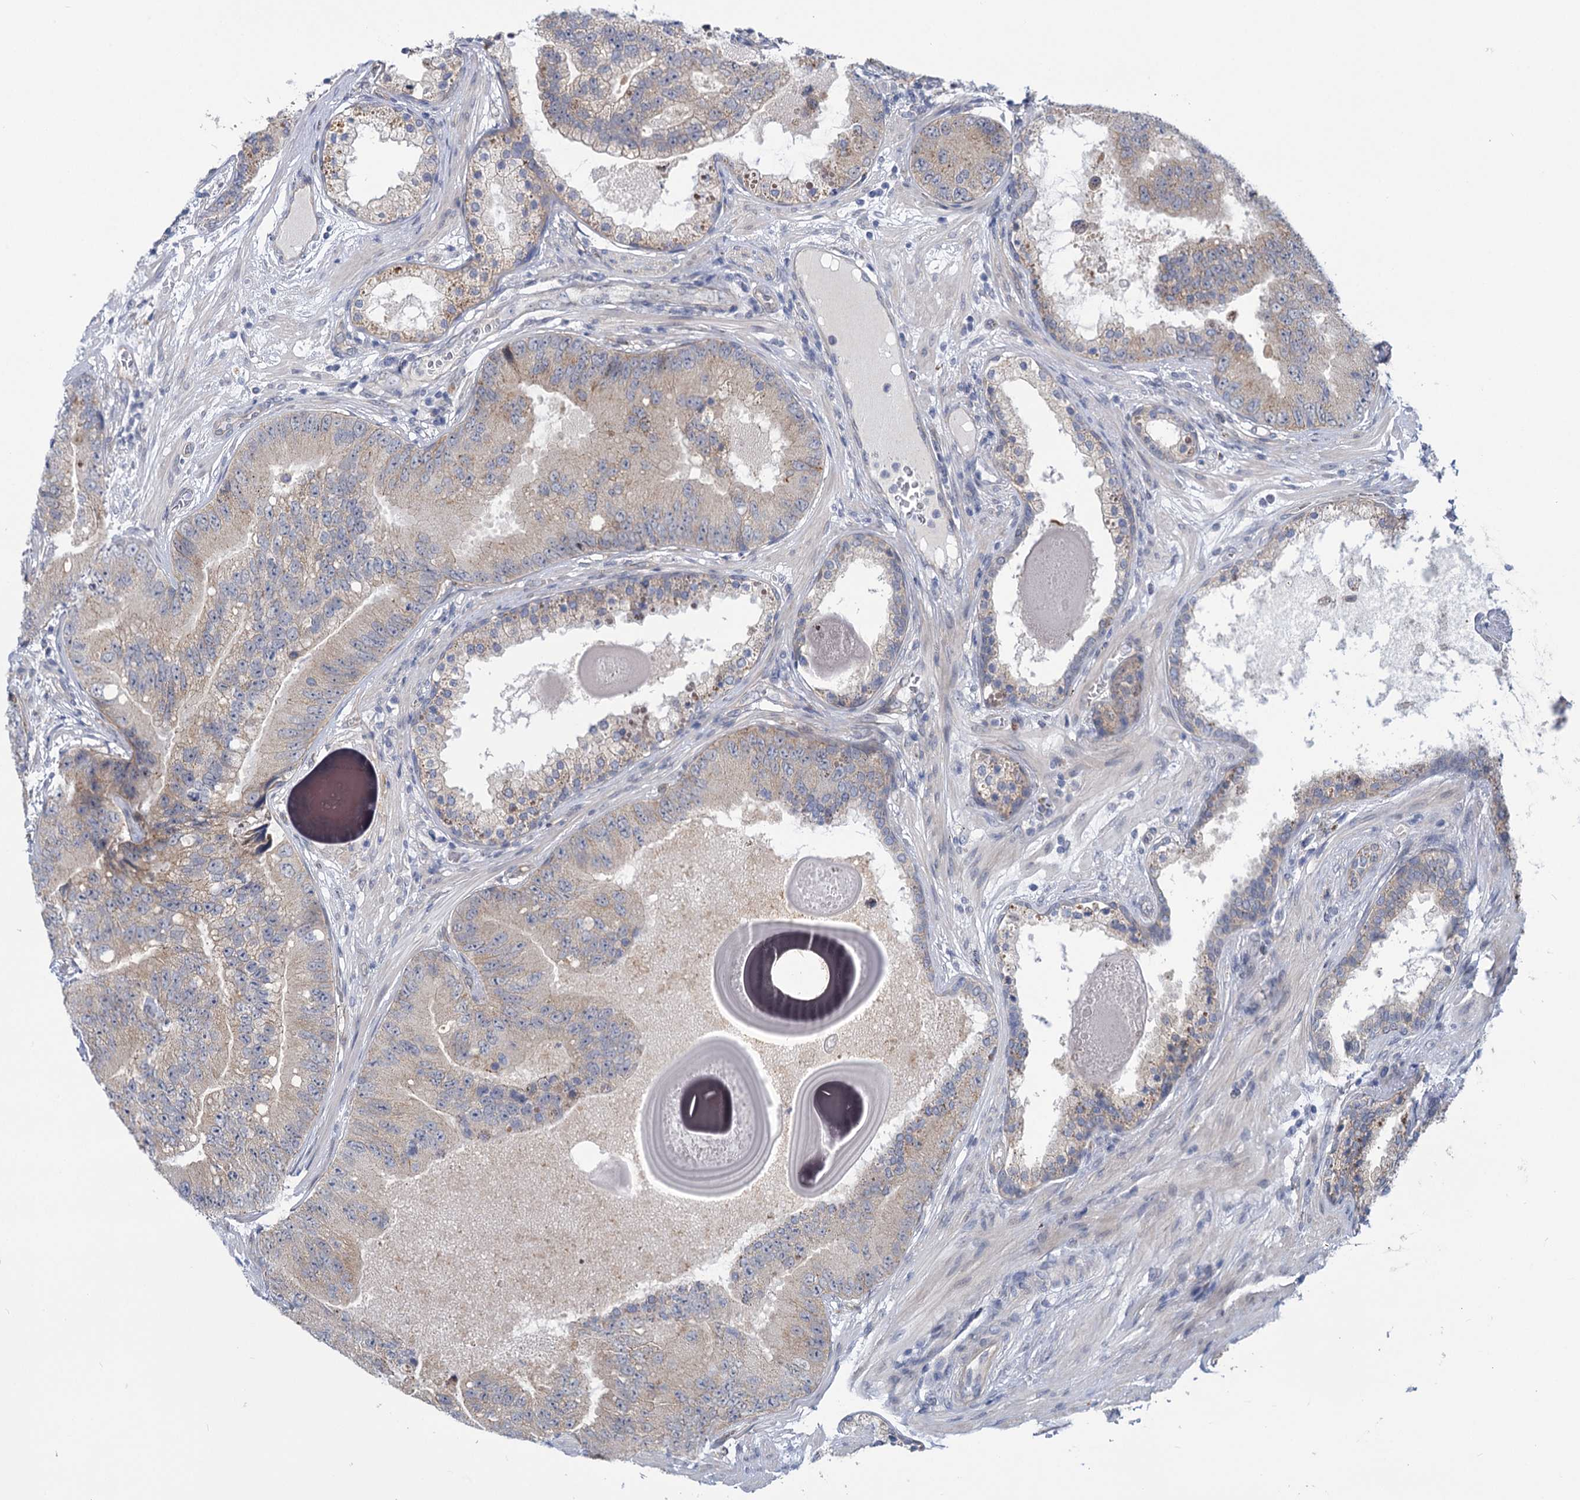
{"staining": {"intensity": "weak", "quantity": "25%-75%", "location": "cytoplasmic/membranous"}, "tissue": "prostate cancer", "cell_type": "Tumor cells", "image_type": "cancer", "snomed": [{"axis": "morphology", "description": "Adenocarcinoma, High grade"}, {"axis": "topography", "description": "Prostate"}], "caption": "An immunohistochemistry histopathology image of tumor tissue is shown. Protein staining in brown labels weak cytoplasmic/membranous positivity in prostate high-grade adenocarcinoma within tumor cells.", "gene": "MBLAC2", "patient": {"sex": "male", "age": 70}}